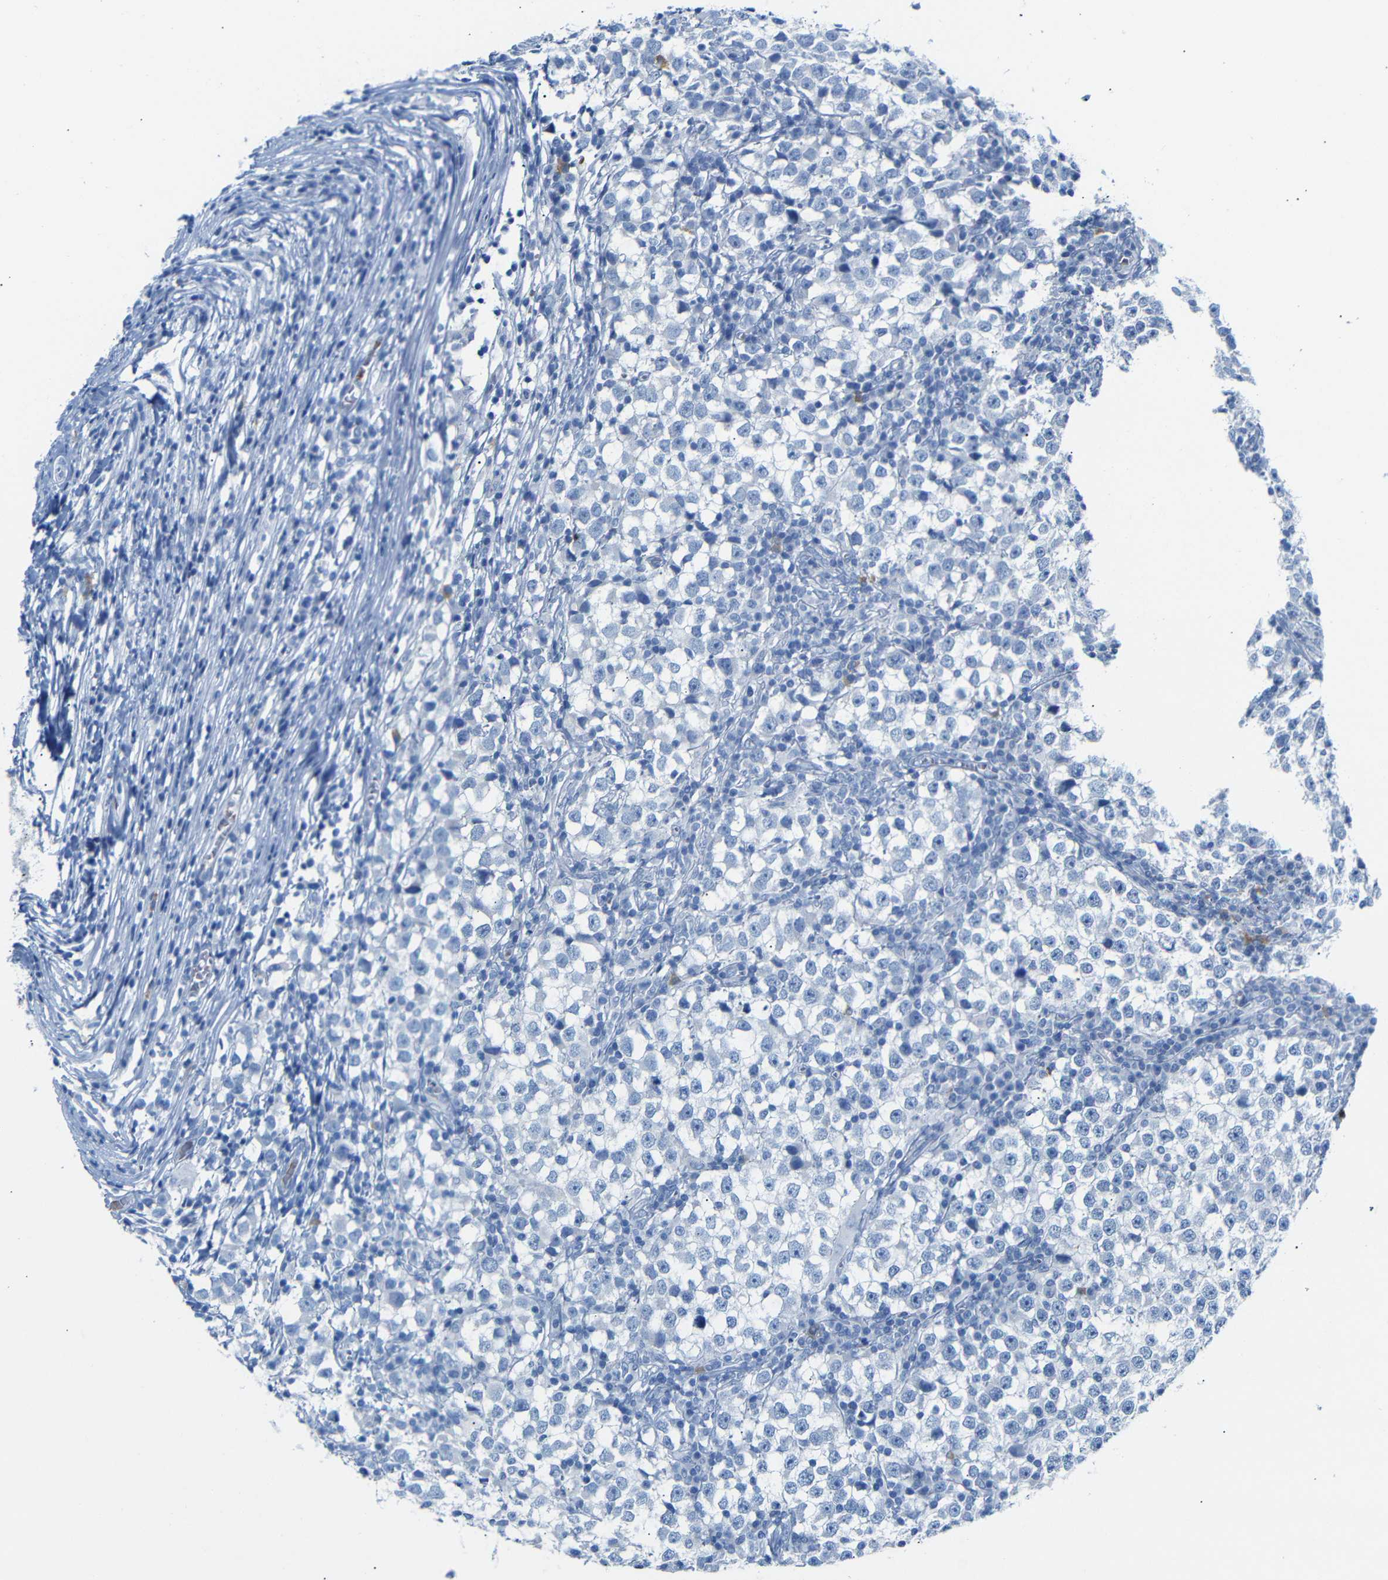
{"staining": {"intensity": "negative", "quantity": "none", "location": "none"}, "tissue": "testis cancer", "cell_type": "Tumor cells", "image_type": "cancer", "snomed": [{"axis": "morphology", "description": "Seminoma, NOS"}, {"axis": "topography", "description": "Testis"}], "caption": "Immunohistochemical staining of human testis cancer (seminoma) demonstrates no significant expression in tumor cells.", "gene": "ERVMER34-1", "patient": {"sex": "male", "age": 65}}